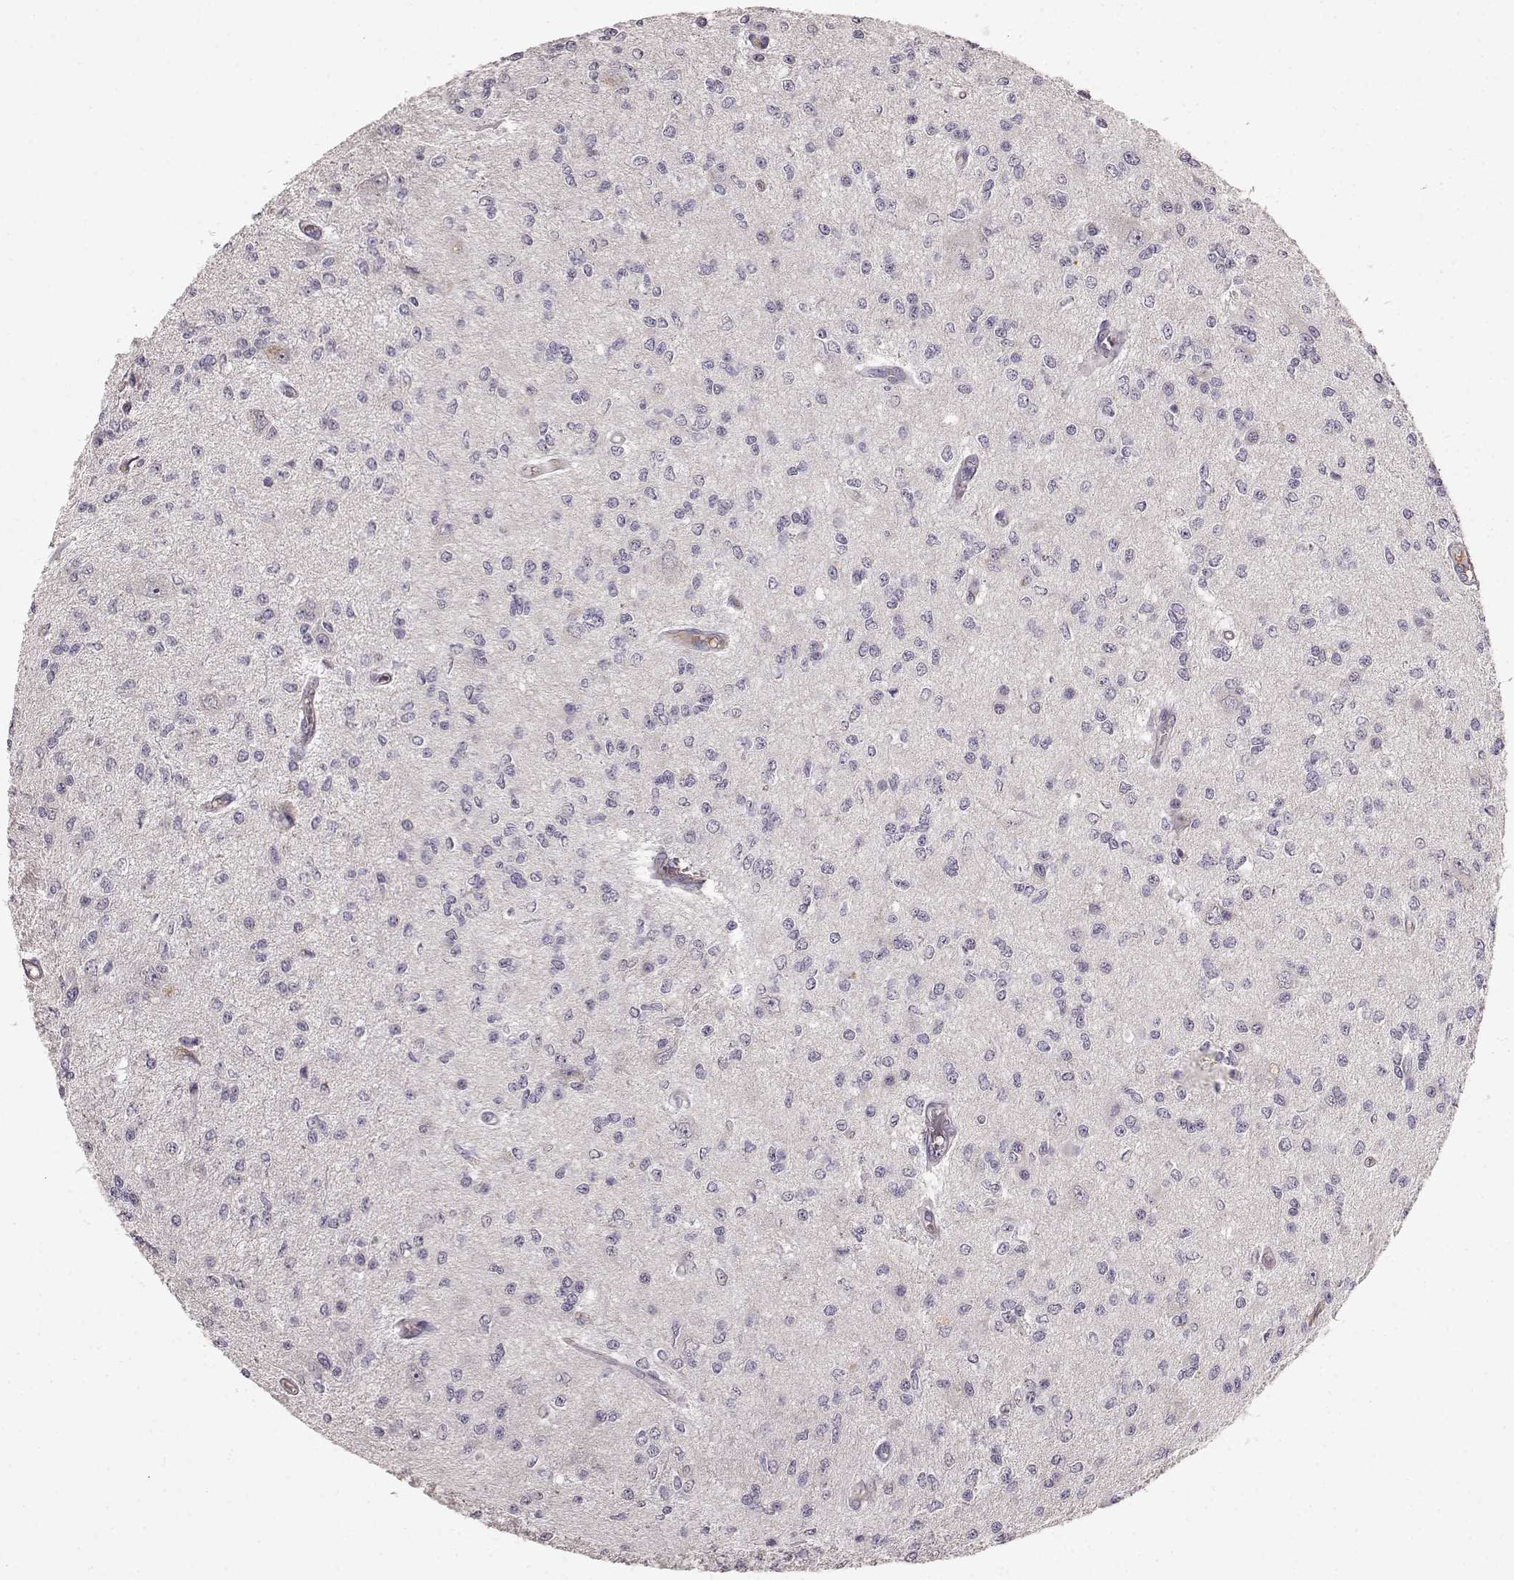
{"staining": {"intensity": "negative", "quantity": "none", "location": "none"}, "tissue": "glioma", "cell_type": "Tumor cells", "image_type": "cancer", "snomed": [{"axis": "morphology", "description": "Glioma, malignant, Low grade"}, {"axis": "topography", "description": "Brain"}], "caption": "This is an IHC histopathology image of glioma. There is no staining in tumor cells.", "gene": "YJEFN3", "patient": {"sex": "male", "age": 67}}